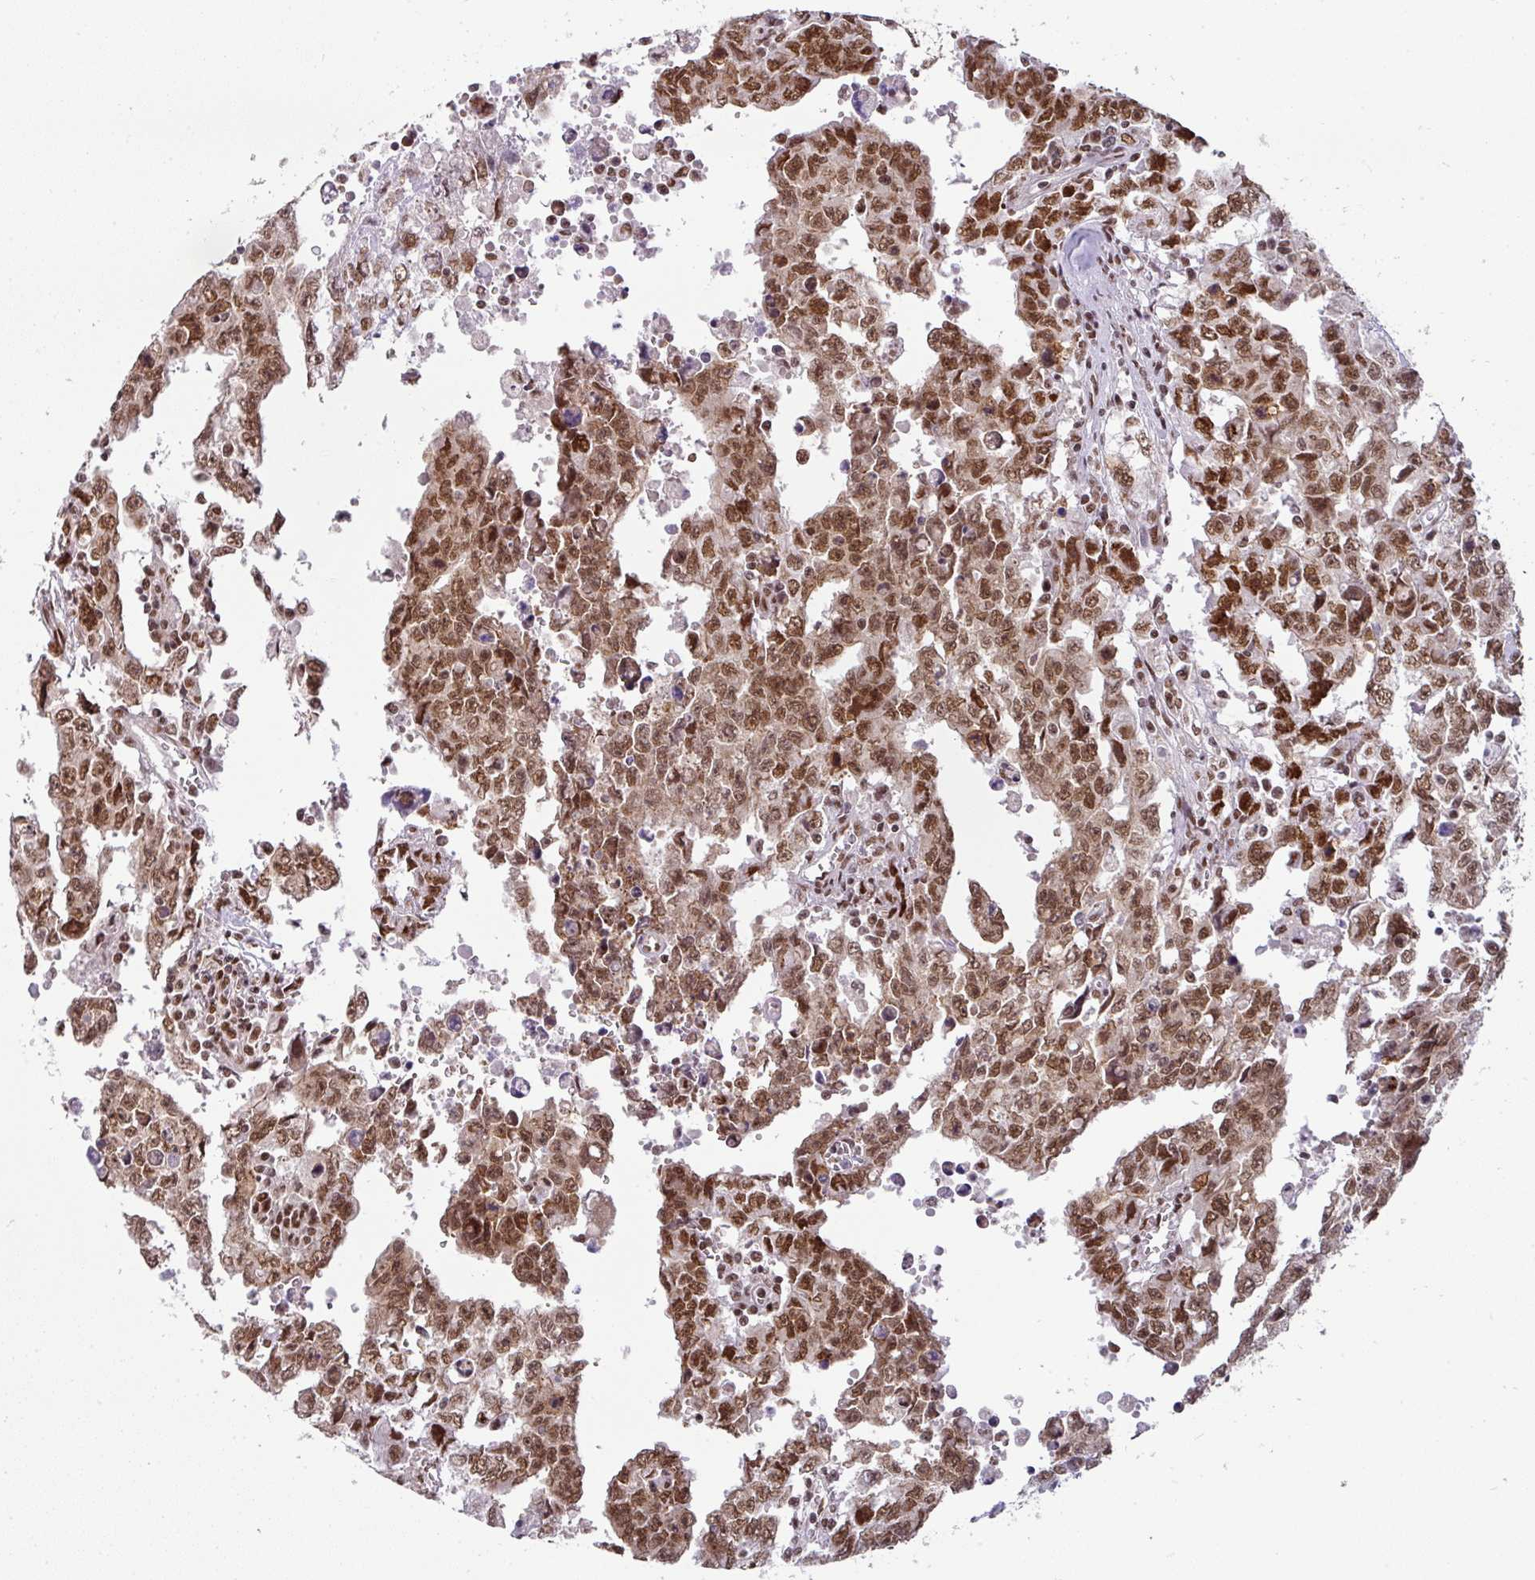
{"staining": {"intensity": "strong", "quantity": ">75%", "location": "nuclear"}, "tissue": "testis cancer", "cell_type": "Tumor cells", "image_type": "cancer", "snomed": [{"axis": "morphology", "description": "Carcinoma, Embryonal, NOS"}, {"axis": "topography", "description": "Testis"}], "caption": "Tumor cells reveal high levels of strong nuclear positivity in about >75% of cells in human testis embryonal carcinoma.", "gene": "NCOA5", "patient": {"sex": "male", "age": 24}}